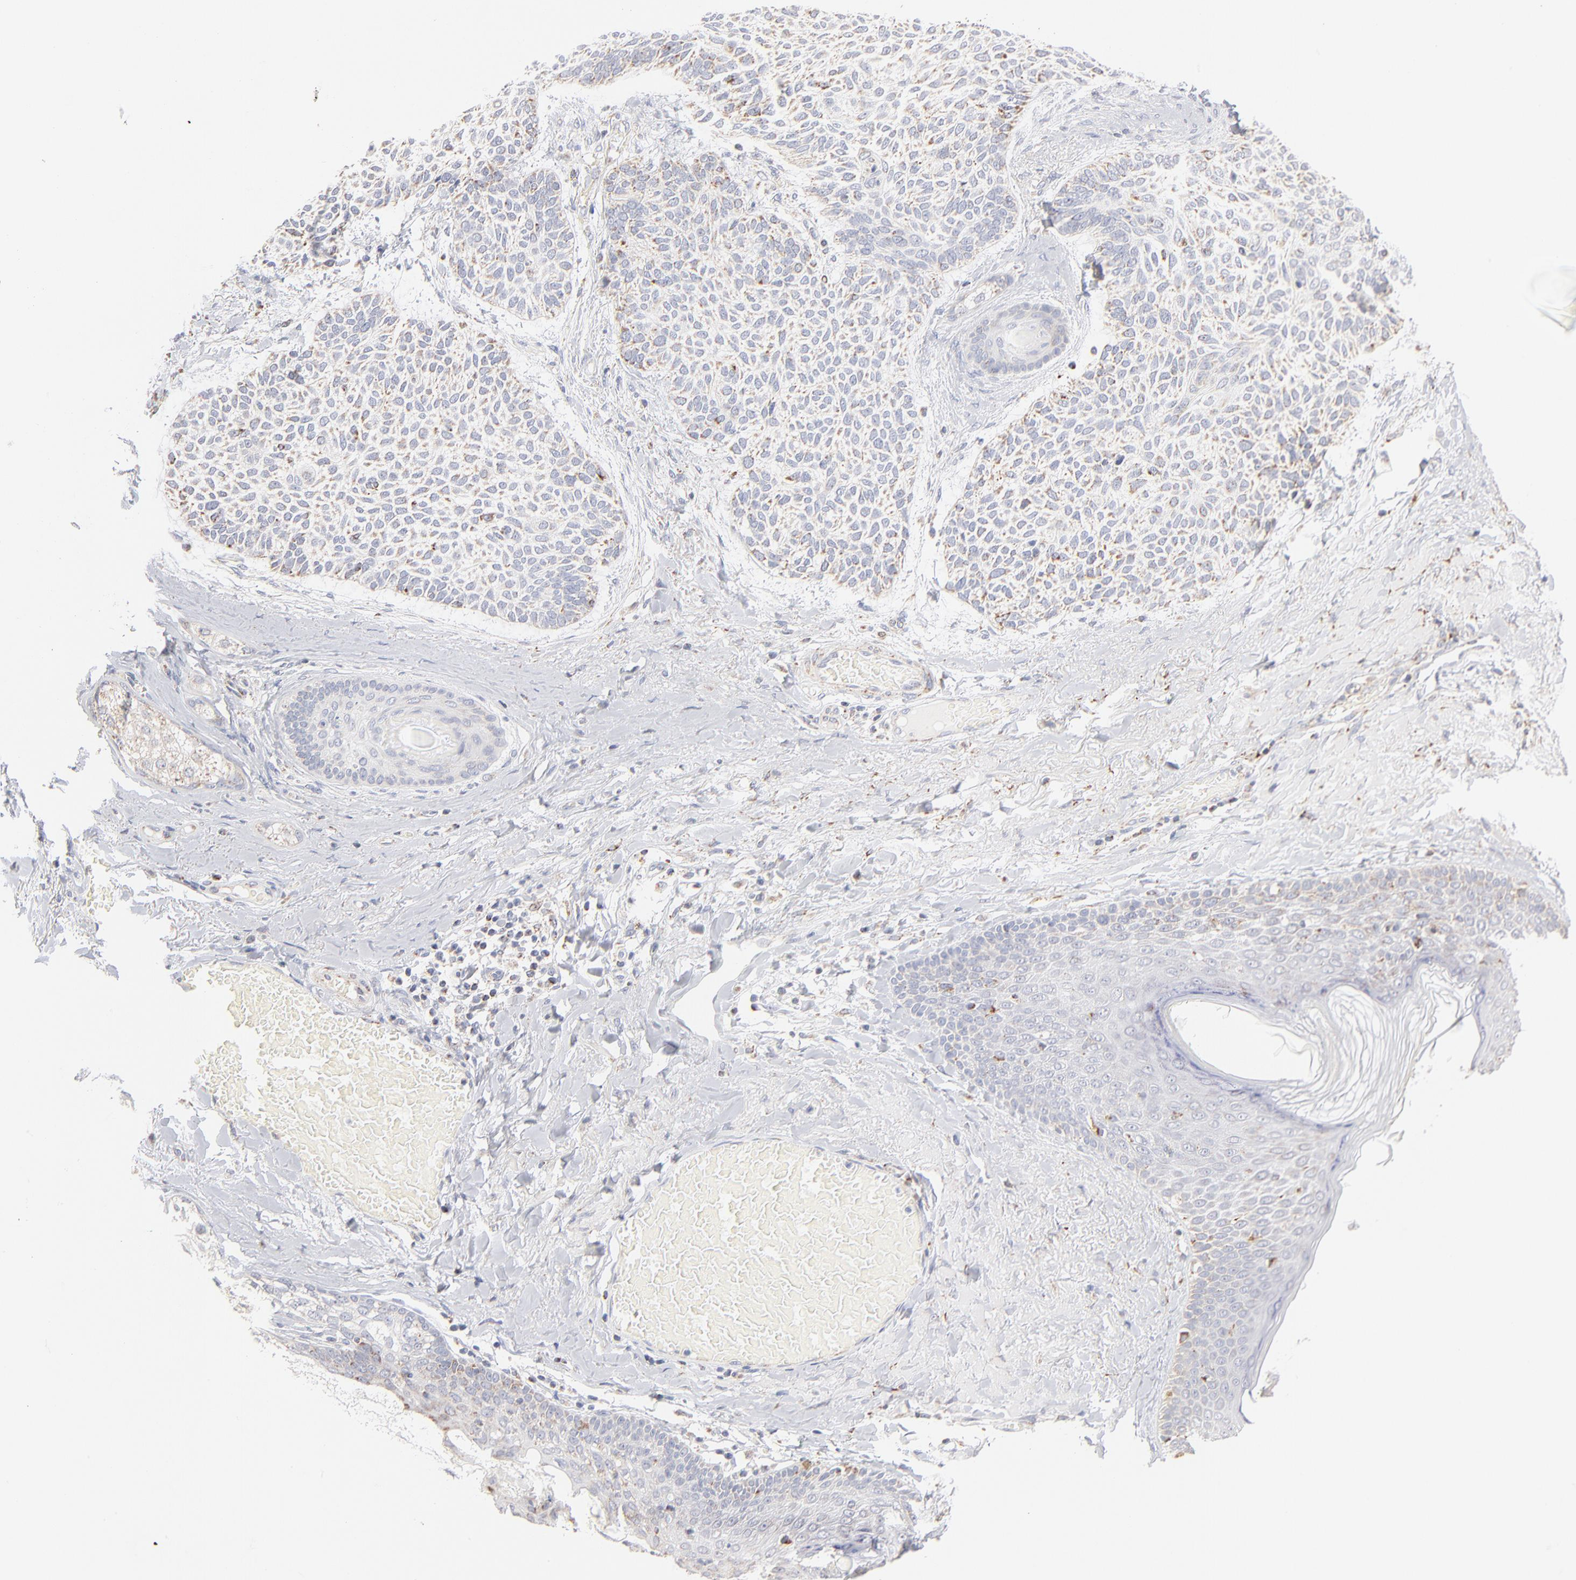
{"staining": {"intensity": "weak", "quantity": "<25%", "location": "cytoplasmic/membranous"}, "tissue": "skin cancer", "cell_type": "Tumor cells", "image_type": "cancer", "snomed": [{"axis": "morphology", "description": "Normal tissue, NOS"}, {"axis": "morphology", "description": "Basal cell carcinoma"}, {"axis": "topography", "description": "Skin"}], "caption": "High magnification brightfield microscopy of skin cancer (basal cell carcinoma) stained with DAB (3,3'-diaminobenzidine) (brown) and counterstained with hematoxylin (blue): tumor cells show no significant expression.", "gene": "MRPL58", "patient": {"sex": "female", "age": 70}}